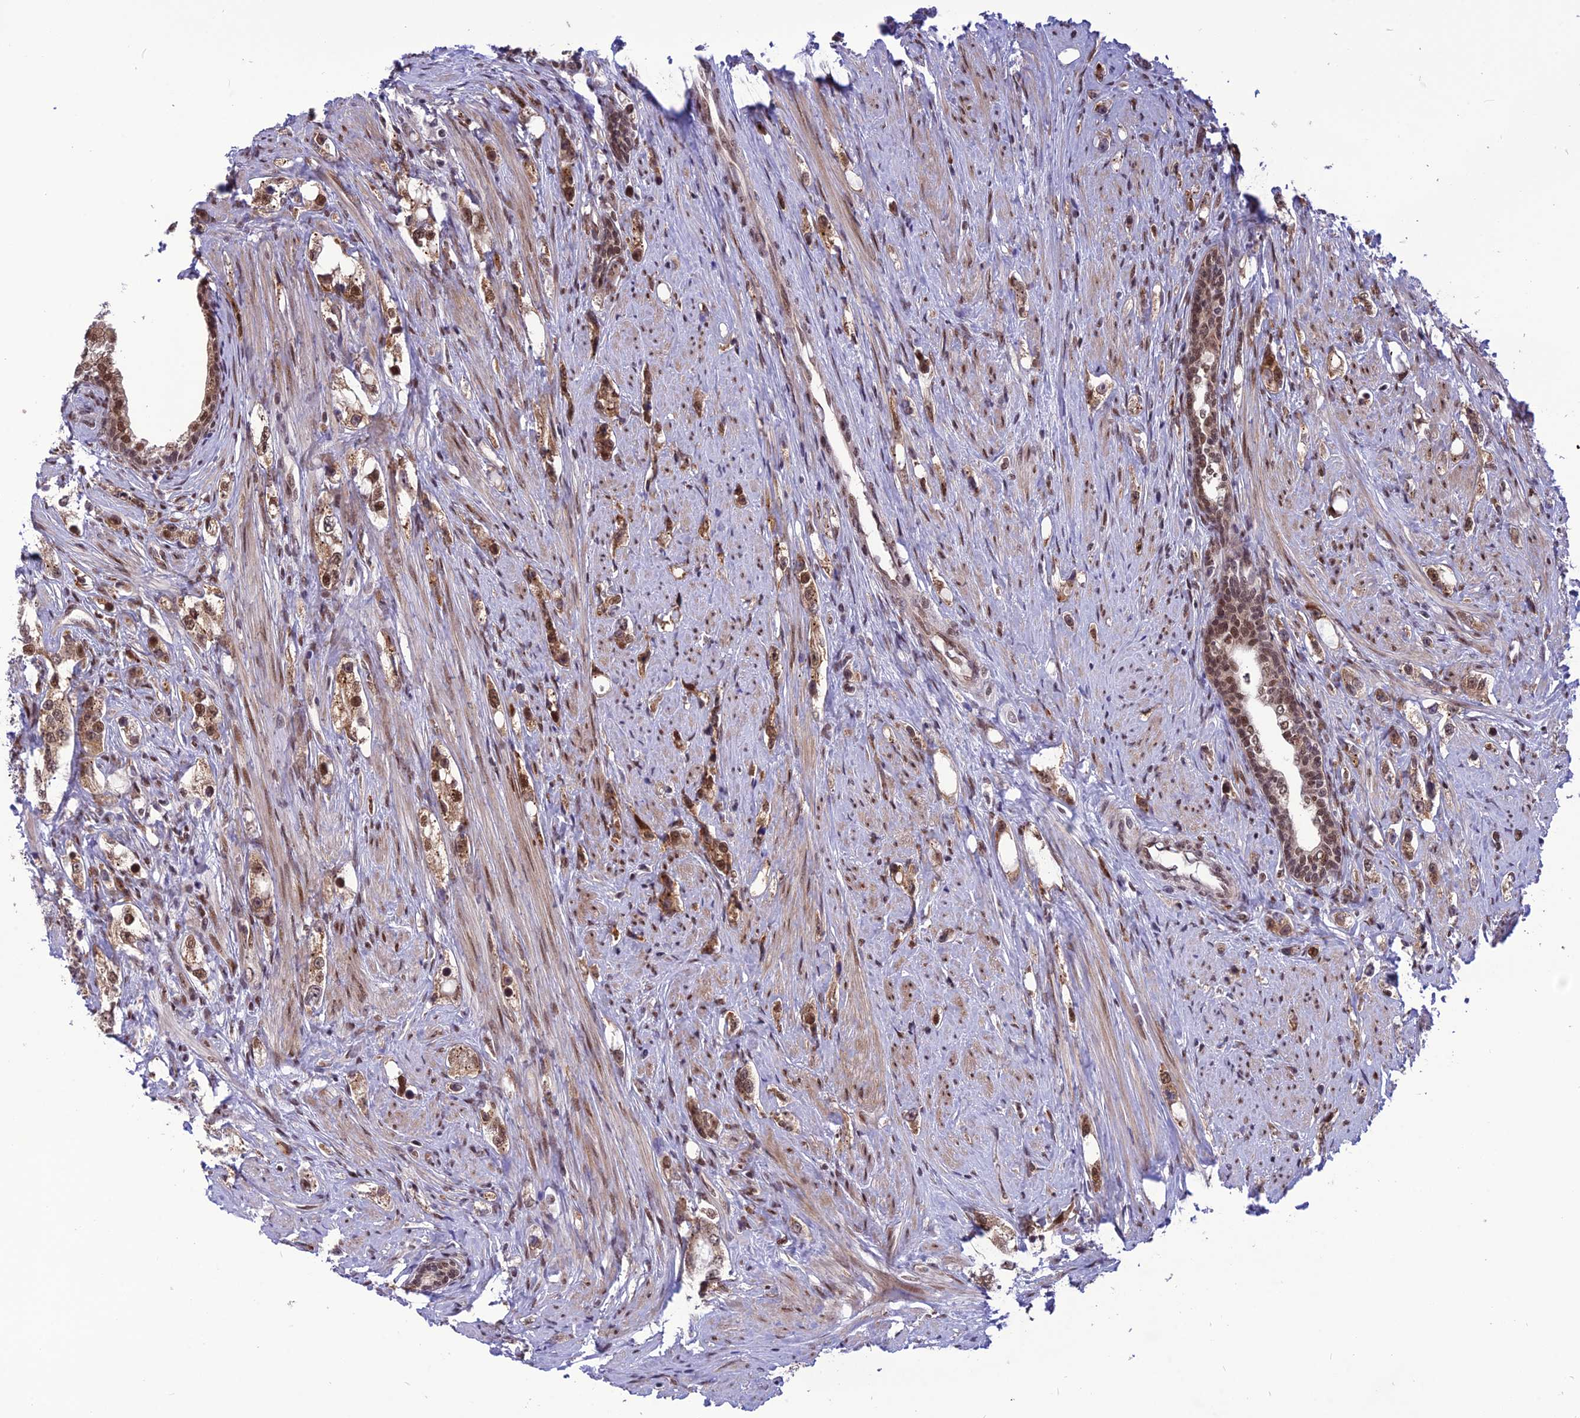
{"staining": {"intensity": "moderate", "quantity": ">75%", "location": "cytoplasmic/membranous,nuclear"}, "tissue": "prostate cancer", "cell_type": "Tumor cells", "image_type": "cancer", "snomed": [{"axis": "morphology", "description": "Adenocarcinoma, High grade"}, {"axis": "topography", "description": "Prostate"}], "caption": "The immunohistochemical stain labels moderate cytoplasmic/membranous and nuclear positivity in tumor cells of prostate cancer (high-grade adenocarcinoma) tissue. The protein of interest is shown in brown color, while the nuclei are stained blue.", "gene": "RTRAF", "patient": {"sex": "male", "age": 63}}